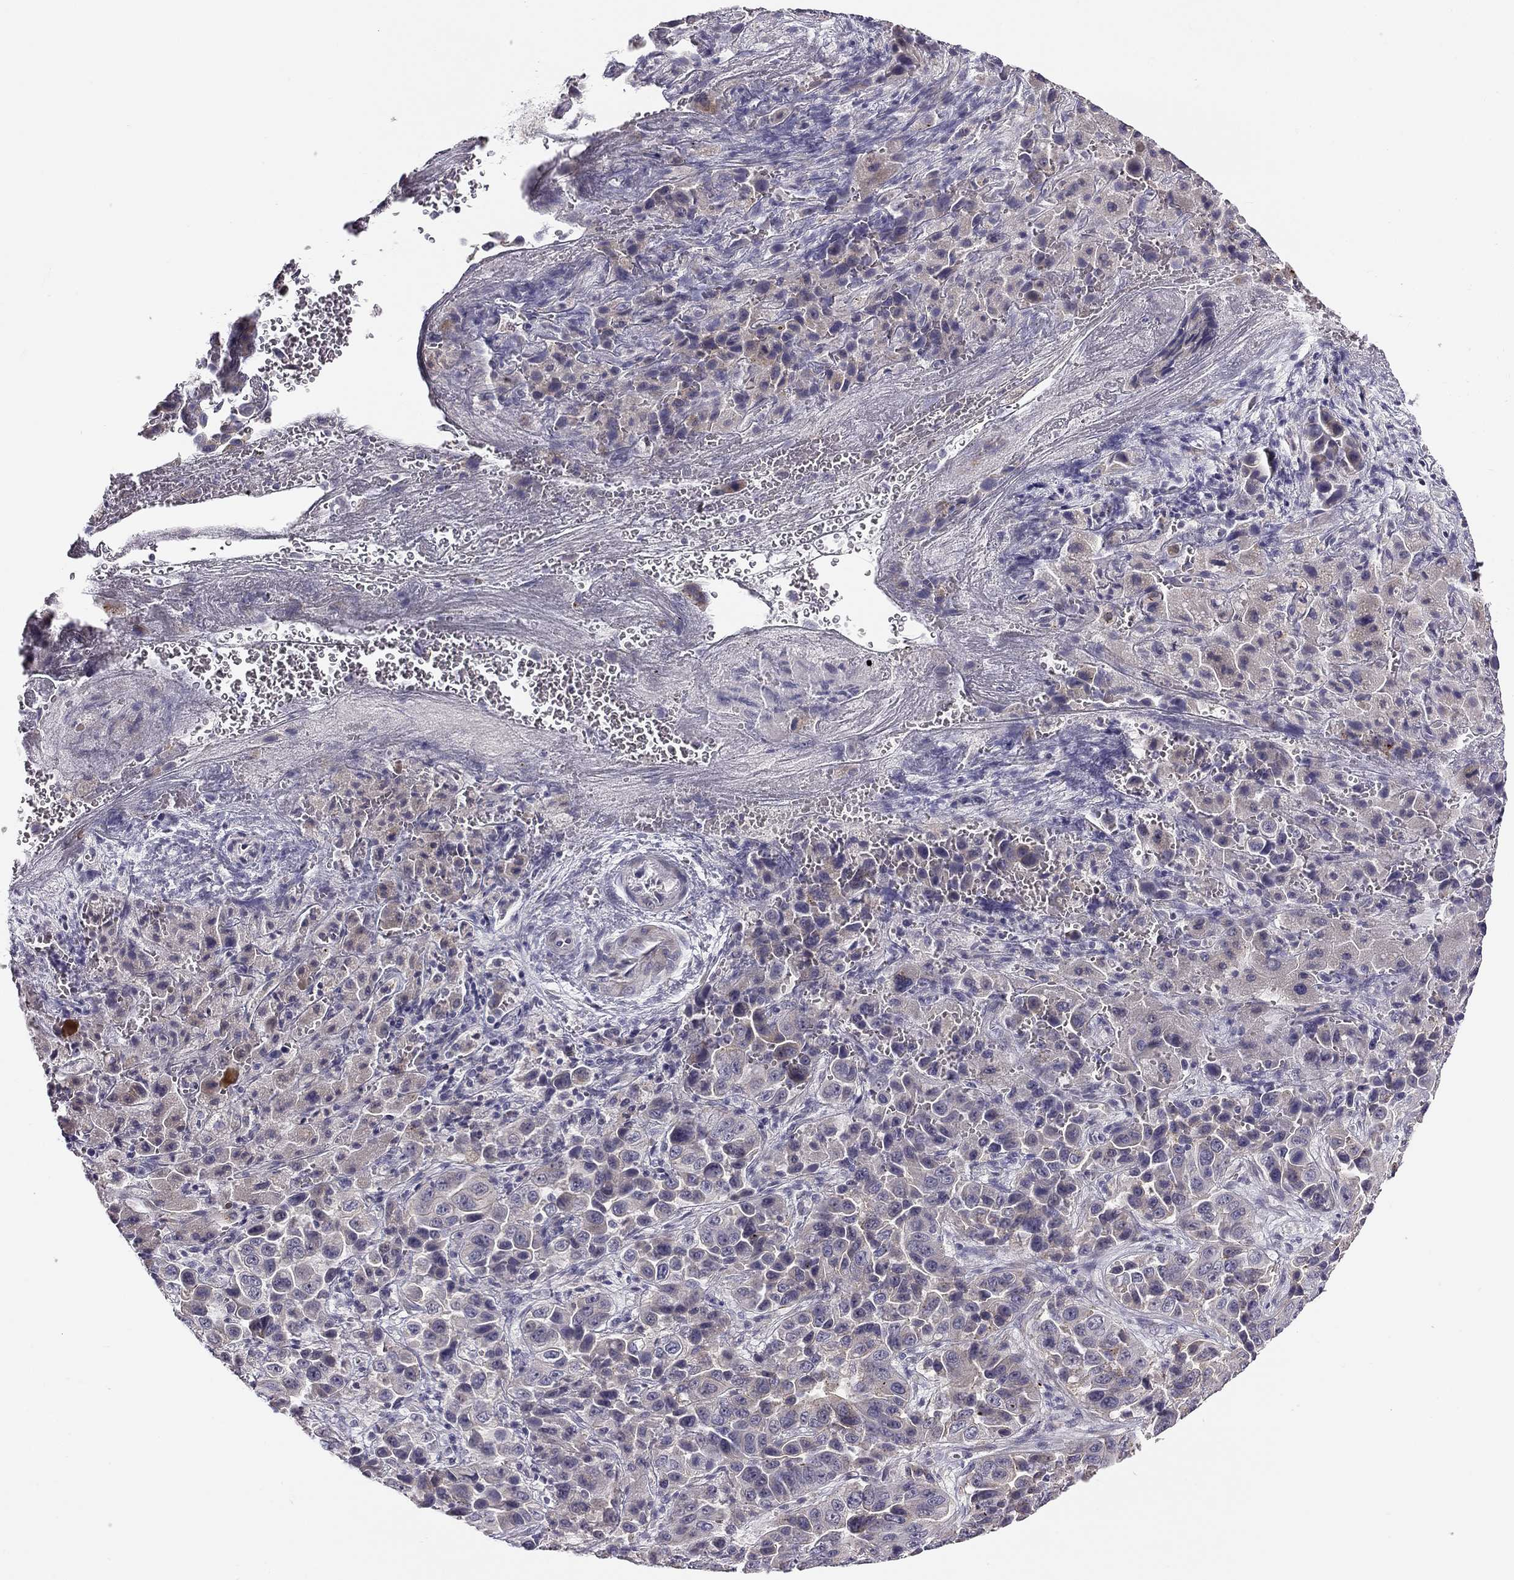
{"staining": {"intensity": "moderate", "quantity": "<25%", "location": "cytoplasmic/membranous"}, "tissue": "liver cancer", "cell_type": "Tumor cells", "image_type": "cancer", "snomed": [{"axis": "morphology", "description": "Cholangiocarcinoma"}, {"axis": "topography", "description": "Liver"}], "caption": "This is a histology image of IHC staining of liver cancer (cholangiocarcinoma), which shows moderate staining in the cytoplasmic/membranous of tumor cells.", "gene": "CNR1", "patient": {"sex": "female", "age": 52}}